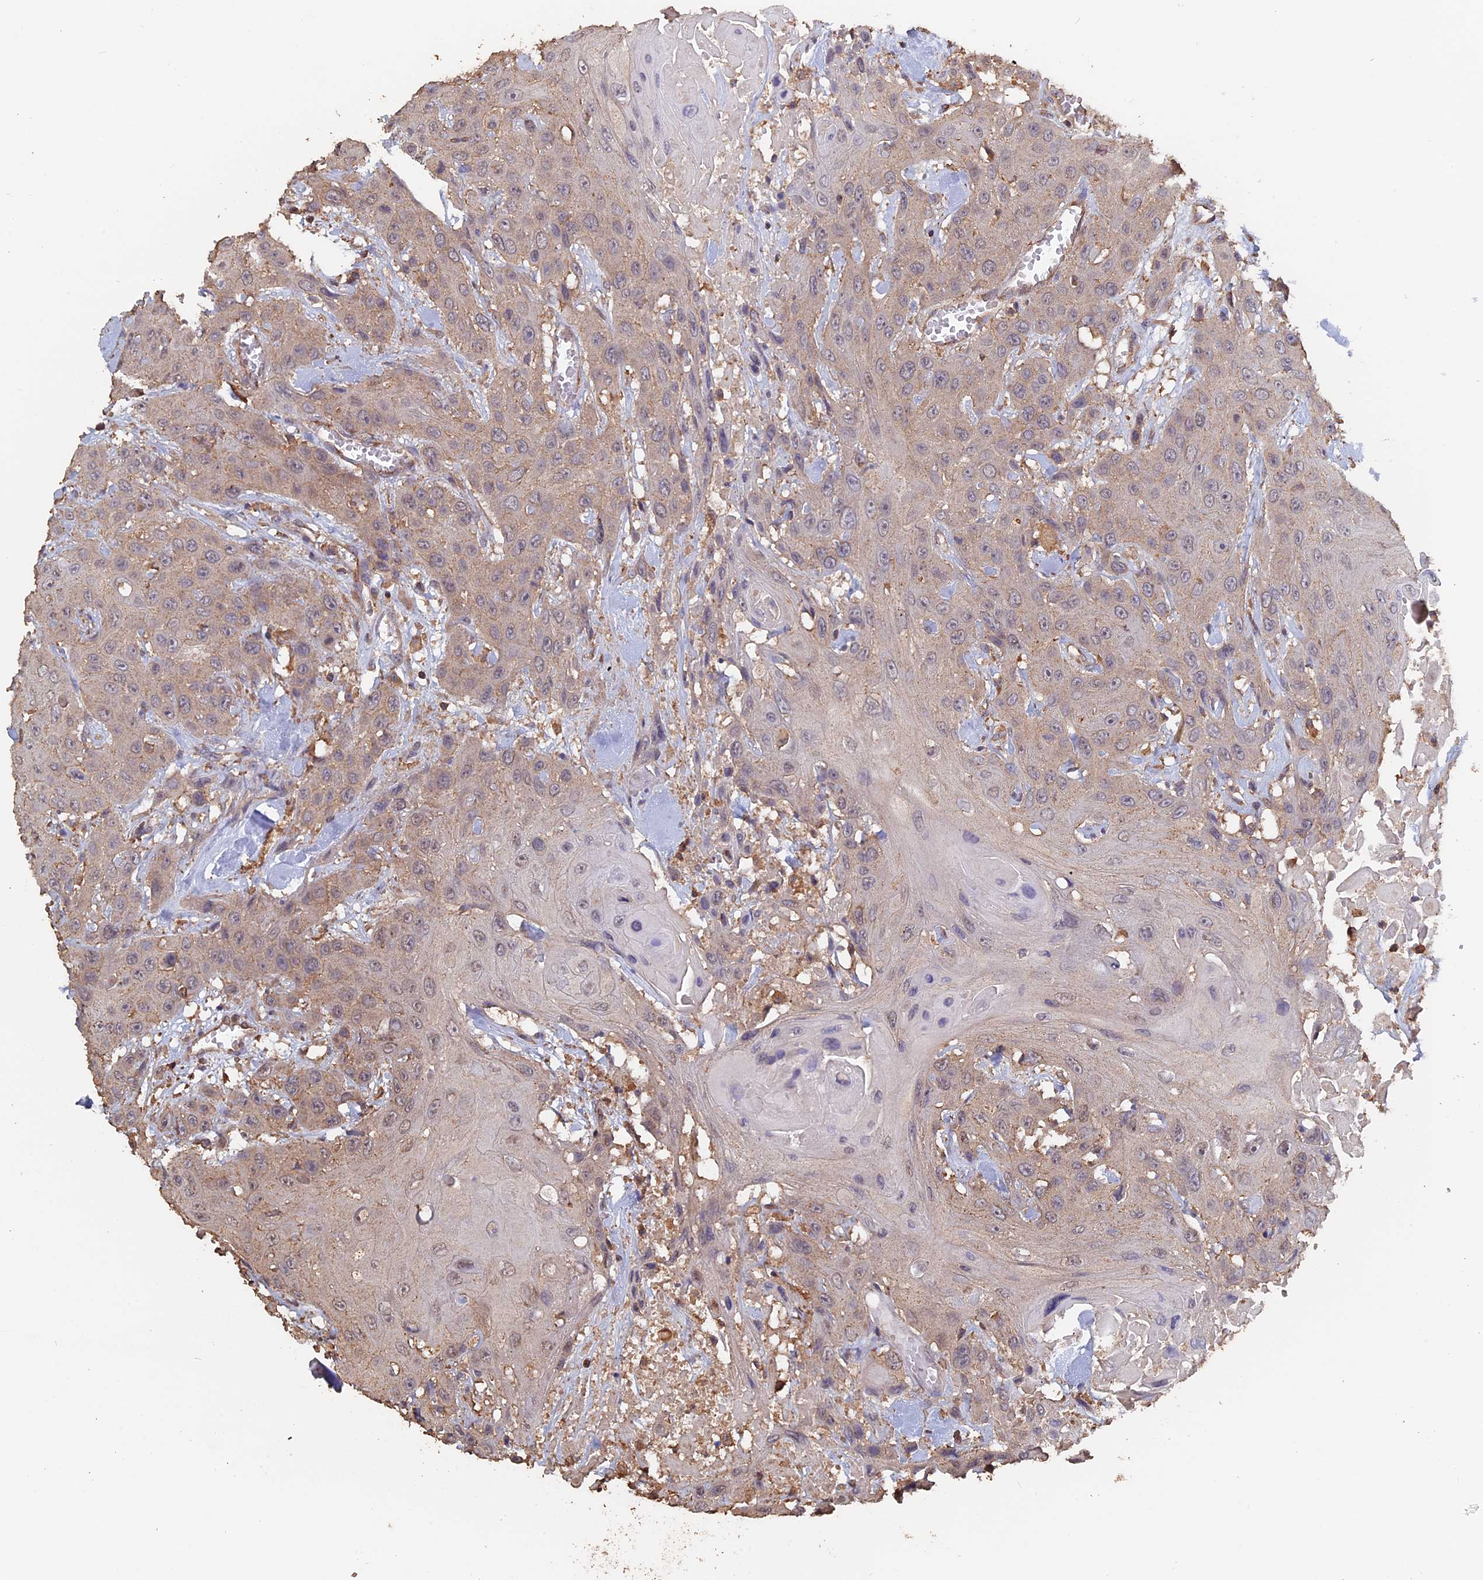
{"staining": {"intensity": "weak", "quantity": "25%-75%", "location": "cytoplasmic/membranous"}, "tissue": "head and neck cancer", "cell_type": "Tumor cells", "image_type": "cancer", "snomed": [{"axis": "morphology", "description": "Squamous cell carcinoma, NOS"}, {"axis": "topography", "description": "Head-Neck"}], "caption": "IHC histopathology image of neoplastic tissue: head and neck squamous cell carcinoma stained using immunohistochemistry shows low levels of weak protein expression localized specifically in the cytoplasmic/membranous of tumor cells, appearing as a cytoplasmic/membranous brown color.", "gene": "PIGQ", "patient": {"sex": "male", "age": 81}}